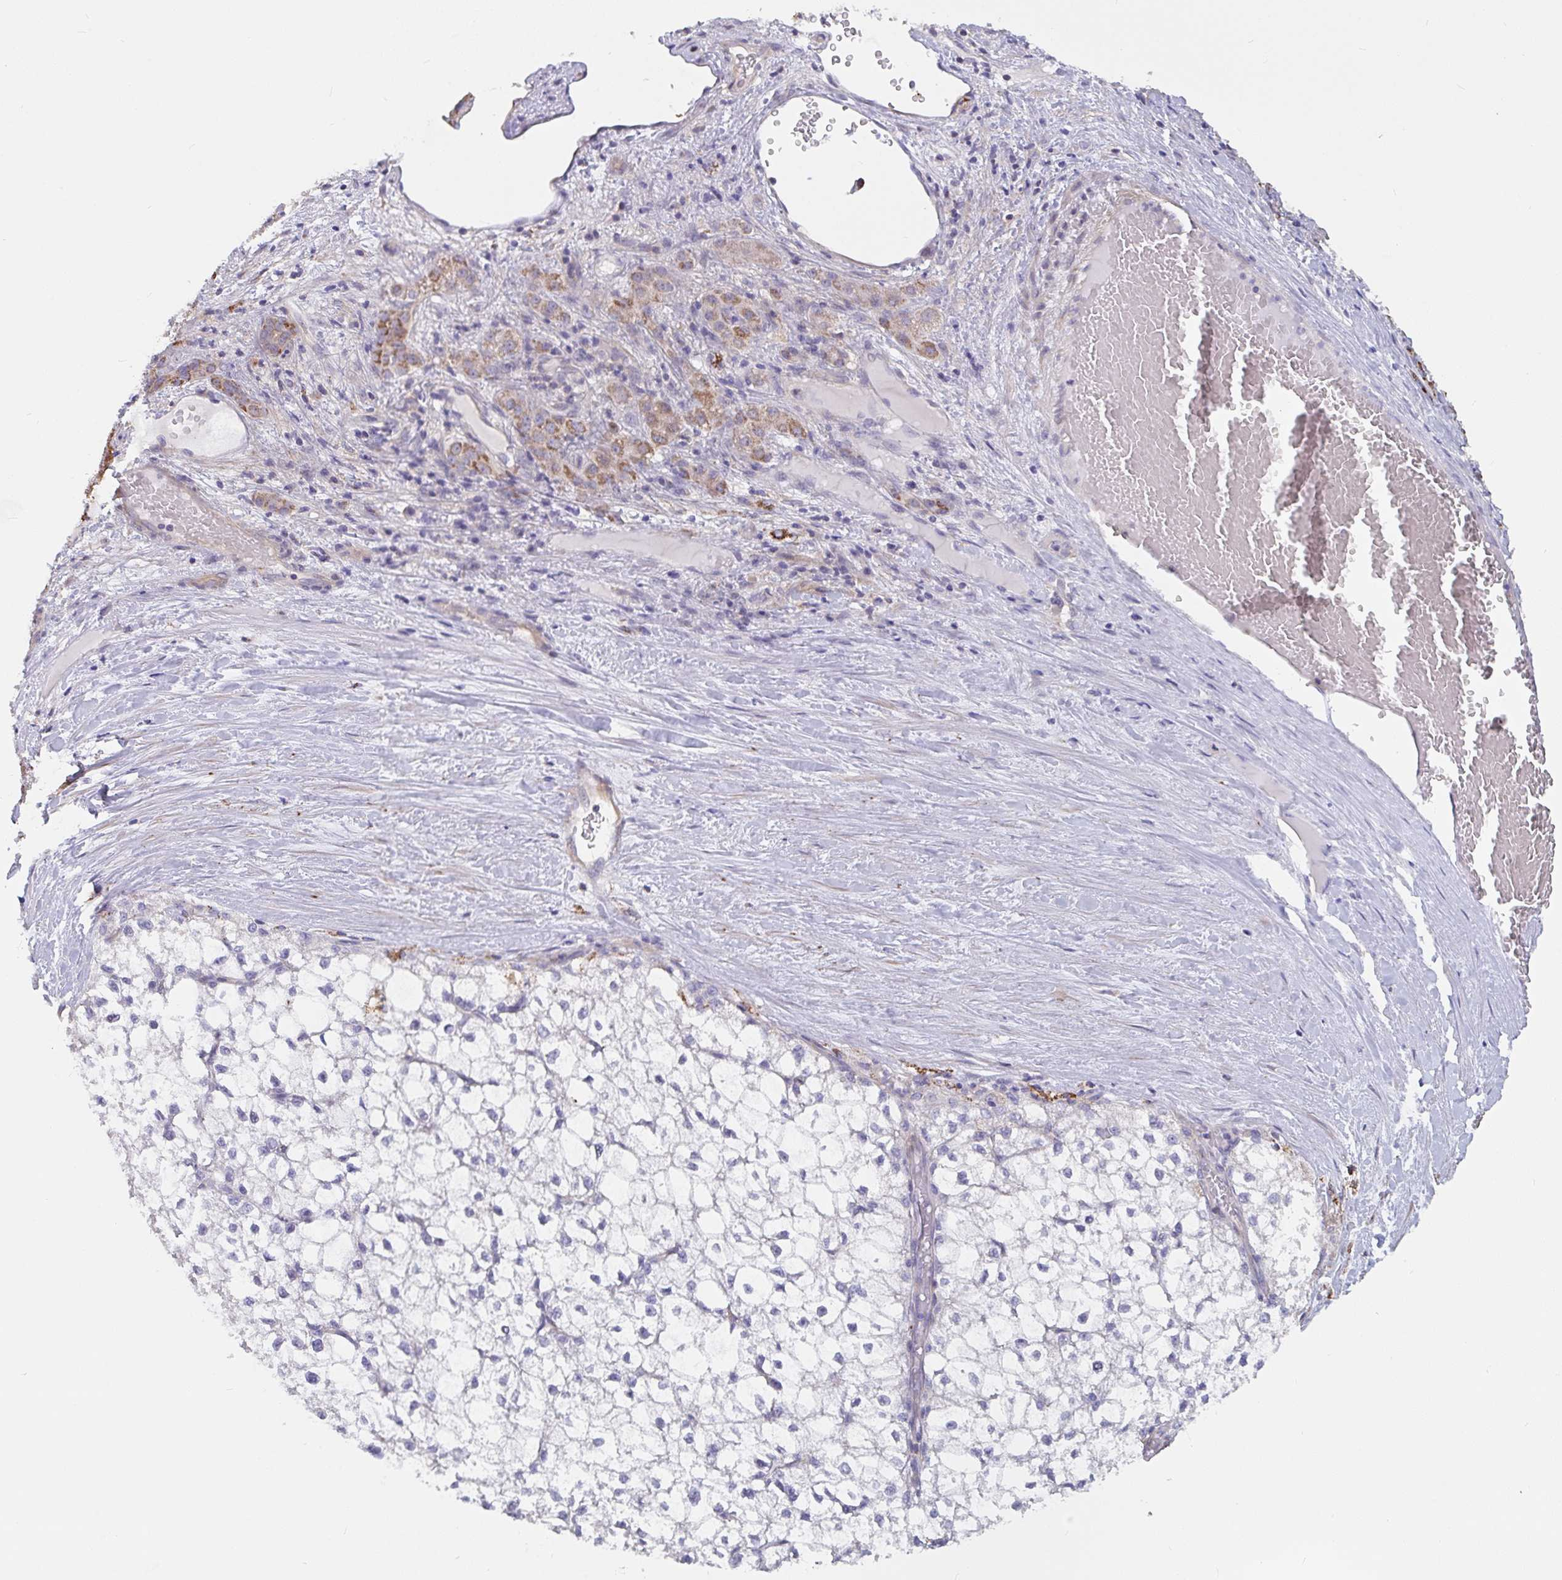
{"staining": {"intensity": "negative", "quantity": "none", "location": "none"}, "tissue": "liver cancer", "cell_type": "Tumor cells", "image_type": "cancer", "snomed": [{"axis": "morphology", "description": "Carcinoma, Hepatocellular, NOS"}, {"axis": "topography", "description": "Liver"}], "caption": "An immunohistochemistry (IHC) image of liver hepatocellular carcinoma is shown. There is no staining in tumor cells of liver hepatocellular carcinoma.", "gene": "FAM156B", "patient": {"sex": "female", "age": 43}}